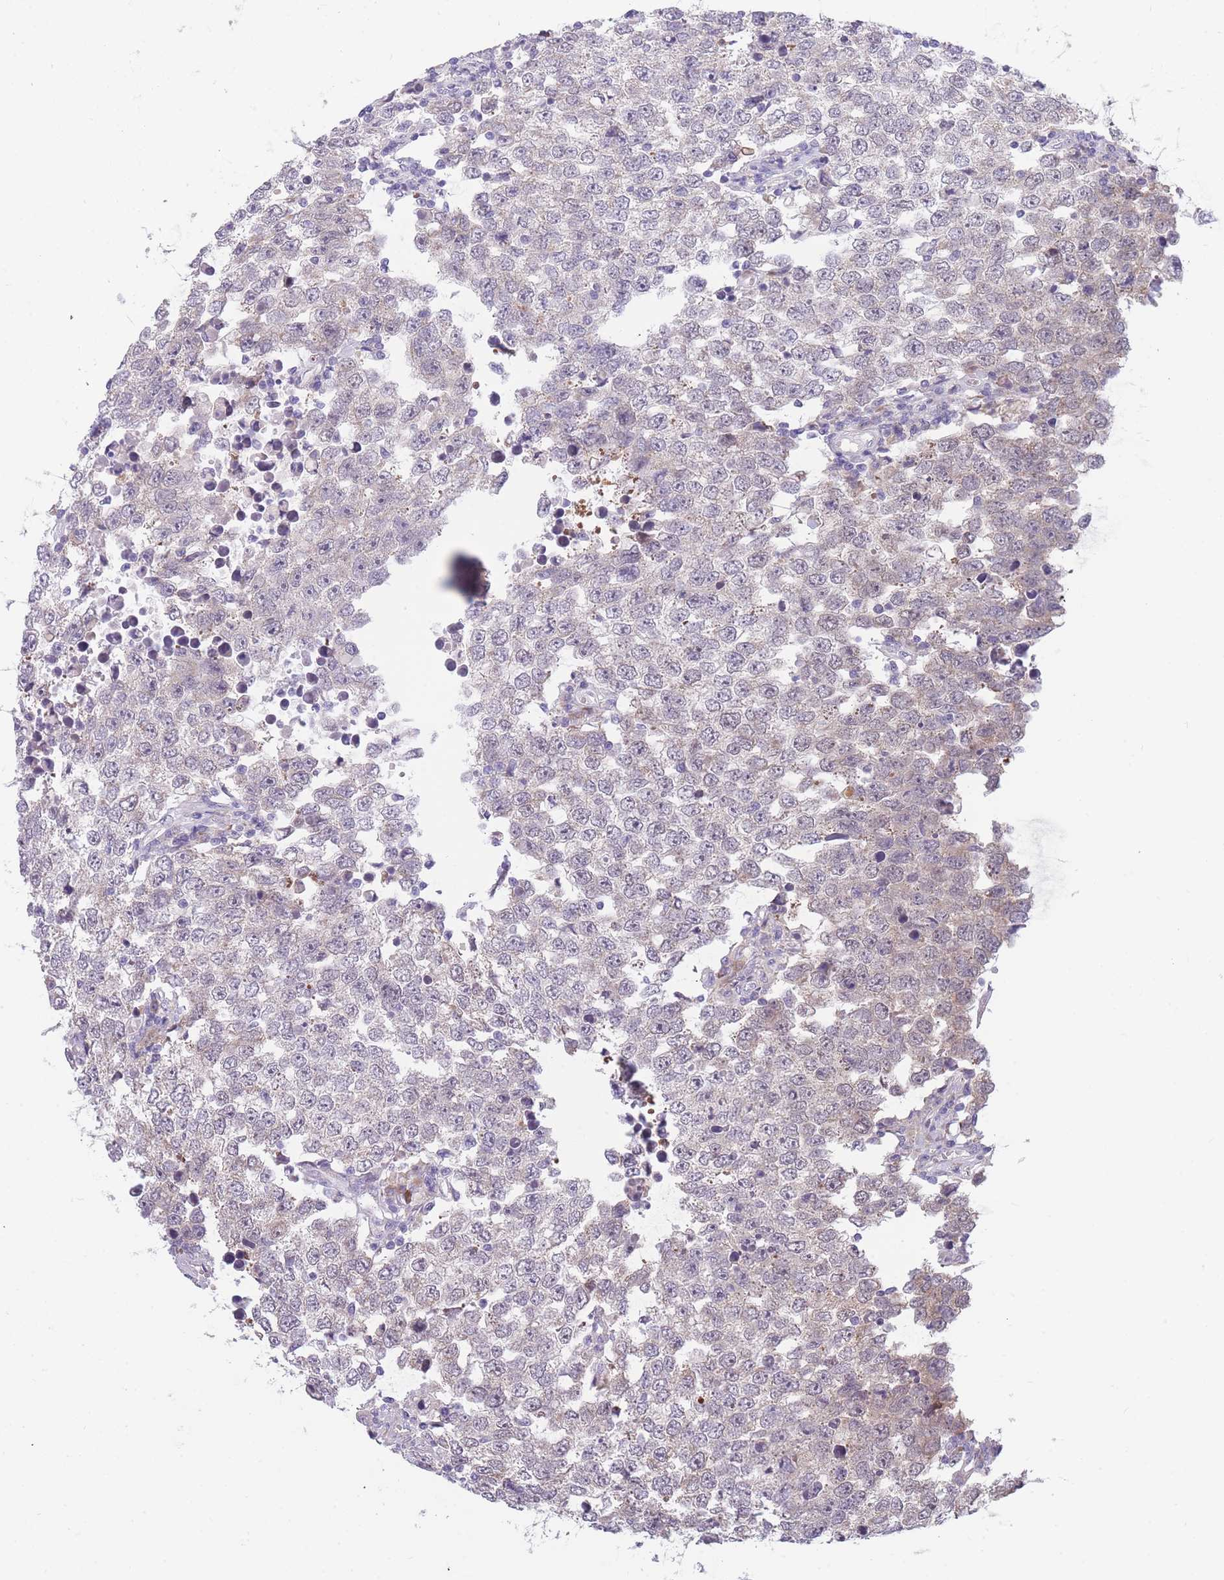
{"staining": {"intensity": "weak", "quantity": "<25%", "location": "cytoplasmic/membranous"}, "tissue": "testis cancer", "cell_type": "Tumor cells", "image_type": "cancer", "snomed": [{"axis": "morphology", "description": "Seminoma, NOS"}, {"axis": "morphology", "description": "Carcinoma, Embryonal, NOS"}, {"axis": "topography", "description": "Testis"}], "caption": "The immunohistochemistry (IHC) micrograph has no significant positivity in tumor cells of testis cancer tissue.", "gene": "NDUFAF6", "patient": {"sex": "male", "age": 28}}